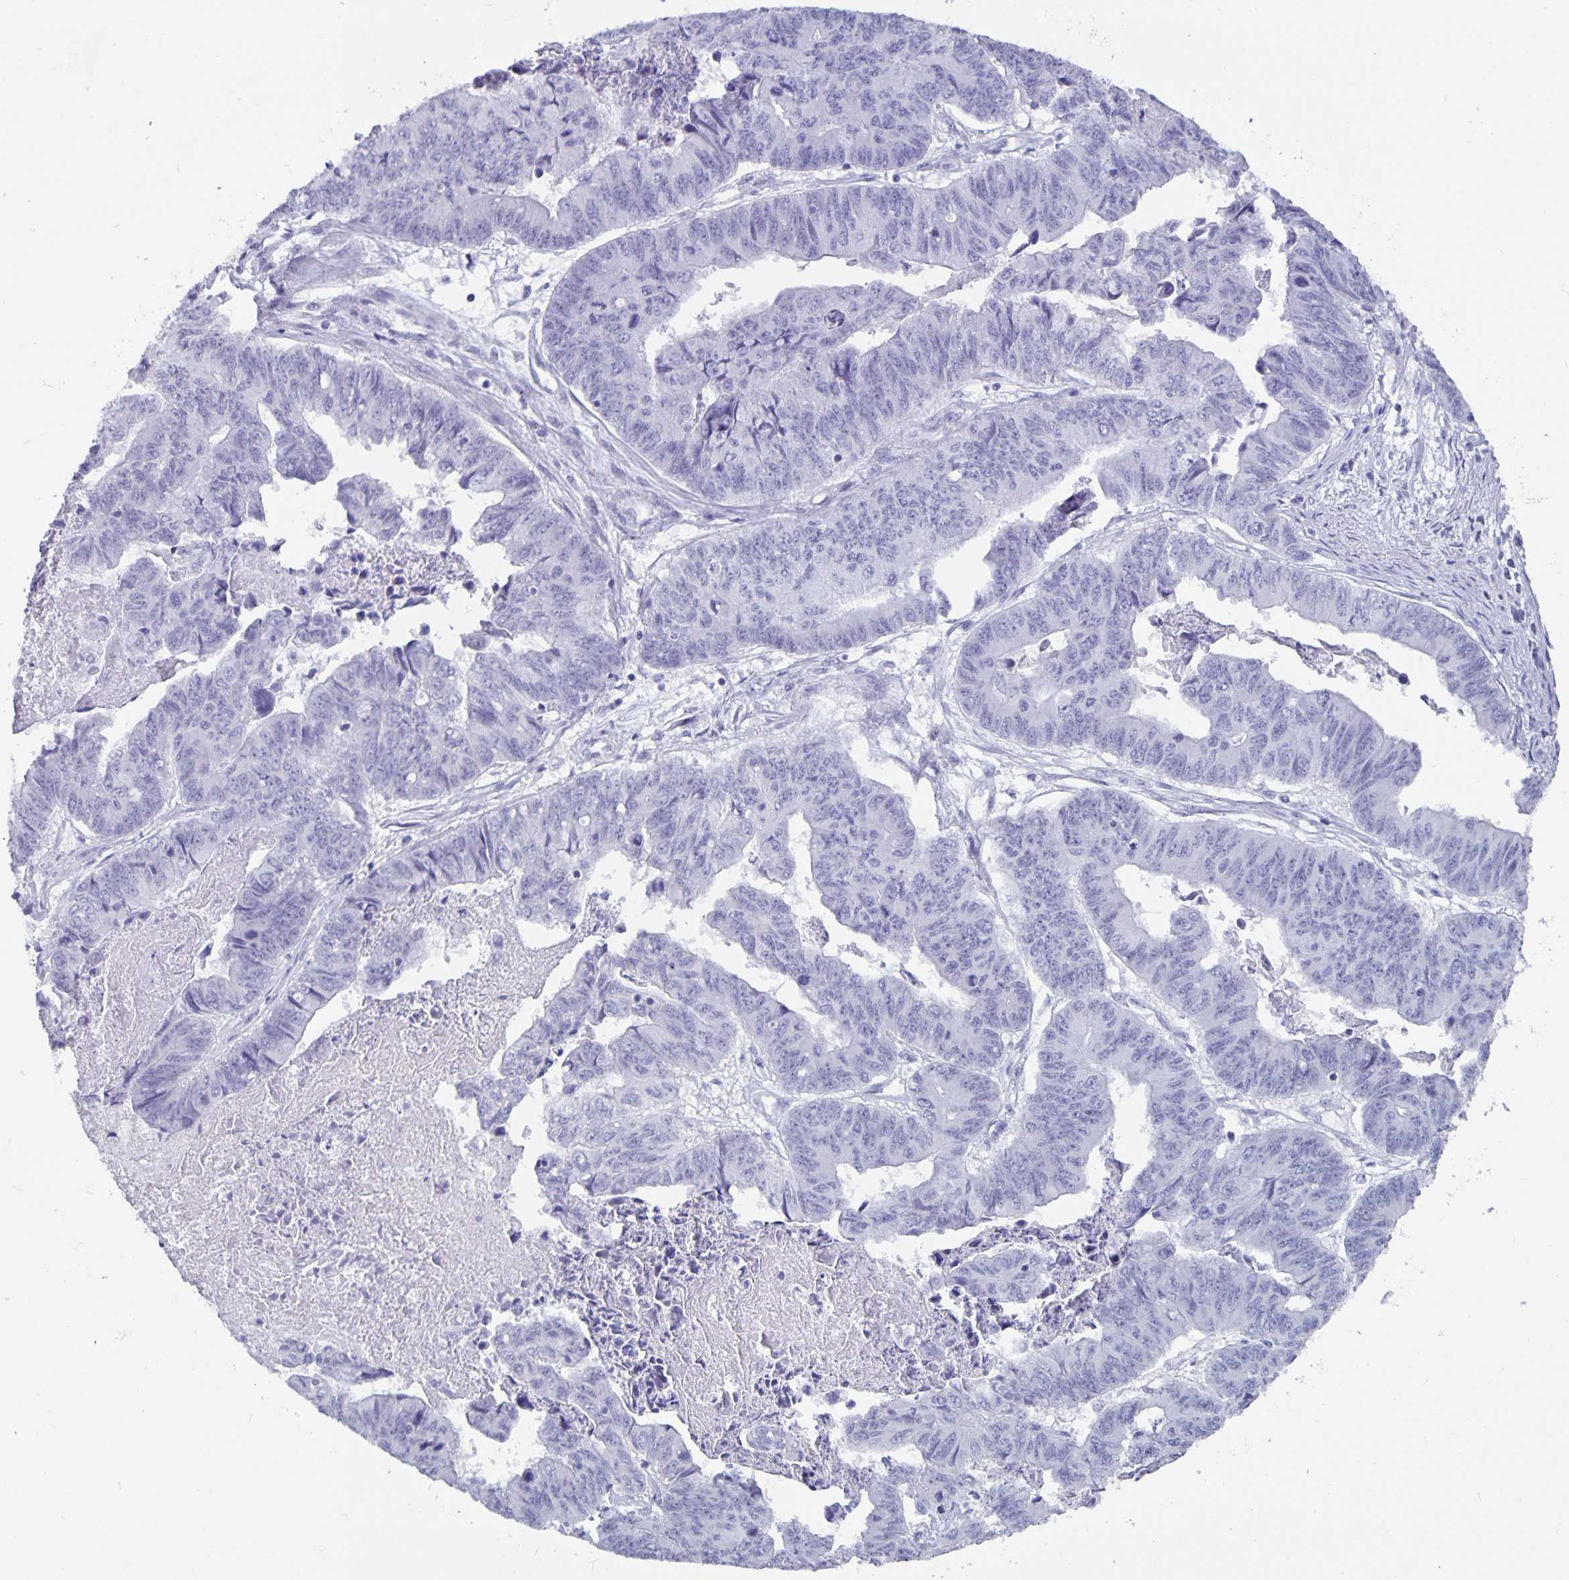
{"staining": {"intensity": "negative", "quantity": "none", "location": "none"}, "tissue": "stomach cancer", "cell_type": "Tumor cells", "image_type": "cancer", "snomed": [{"axis": "morphology", "description": "Adenocarcinoma, NOS"}, {"axis": "topography", "description": "Stomach, lower"}], "caption": "A high-resolution photomicrograph shows immunohistochemistry staining of stomach adenocarcinoma, which displays no significant expression in tumor cells.", "gene": "OLIG2", "patient": {"sex": "male", "age": 77}}